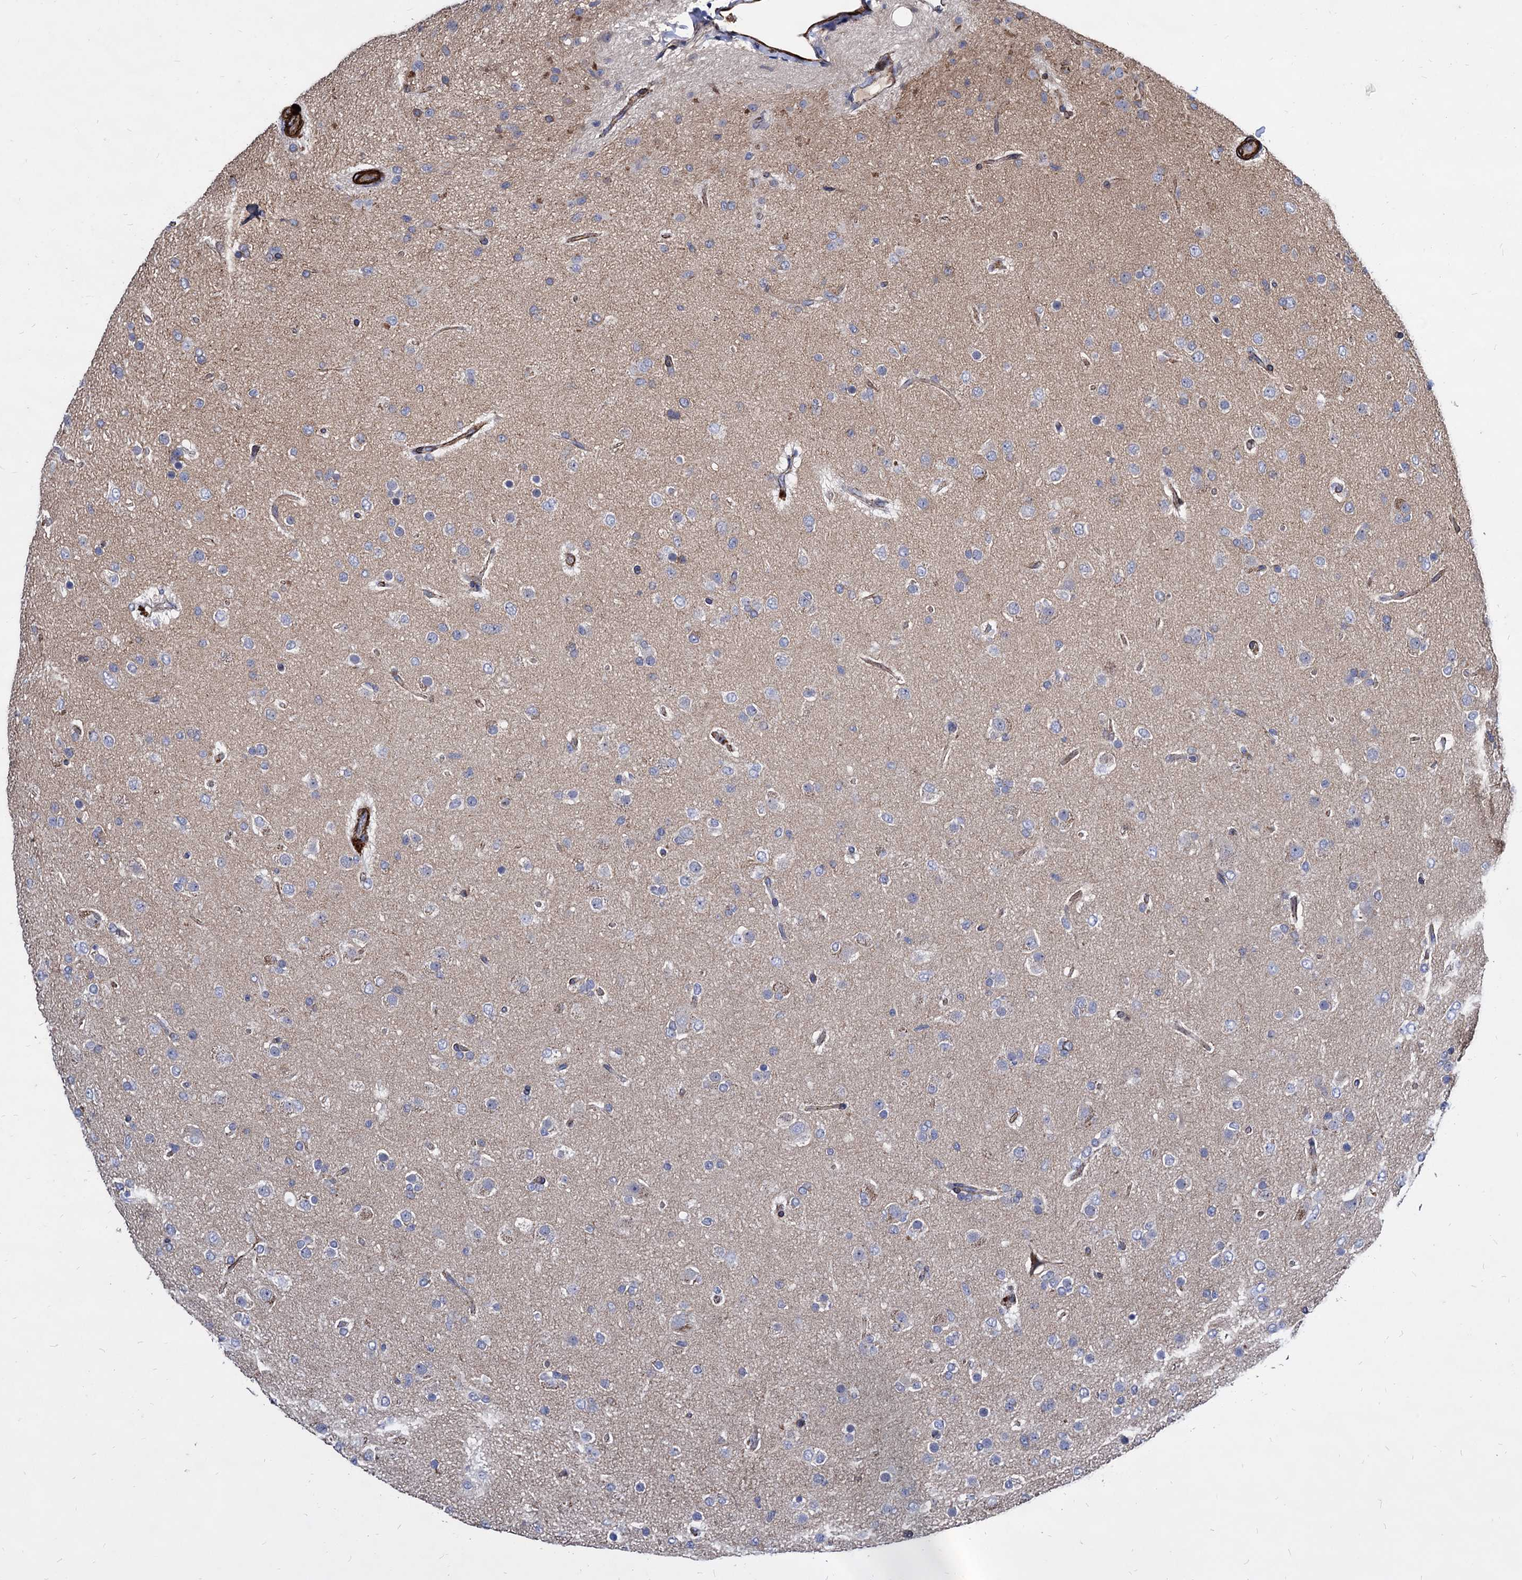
{"staining": {"intensity": "negative", "quantity": "none", "location": "none"}, "tissue": "glioma", "cell_type": "Tumor cells", "image_type": "cancer", "snomed": [{"axis": "morphology", "description": "Glioma, malignant, Low grade"}, {"axis": "topography", "description": "Brain"}], "caption": "Immunohistochemistry (IHC) photomicrograph of human glioma stained for a protein (brown), which reveals no staining in tumor cells.", "gene": "WDR11", "patient": {"sex": "male", "age": 65}}